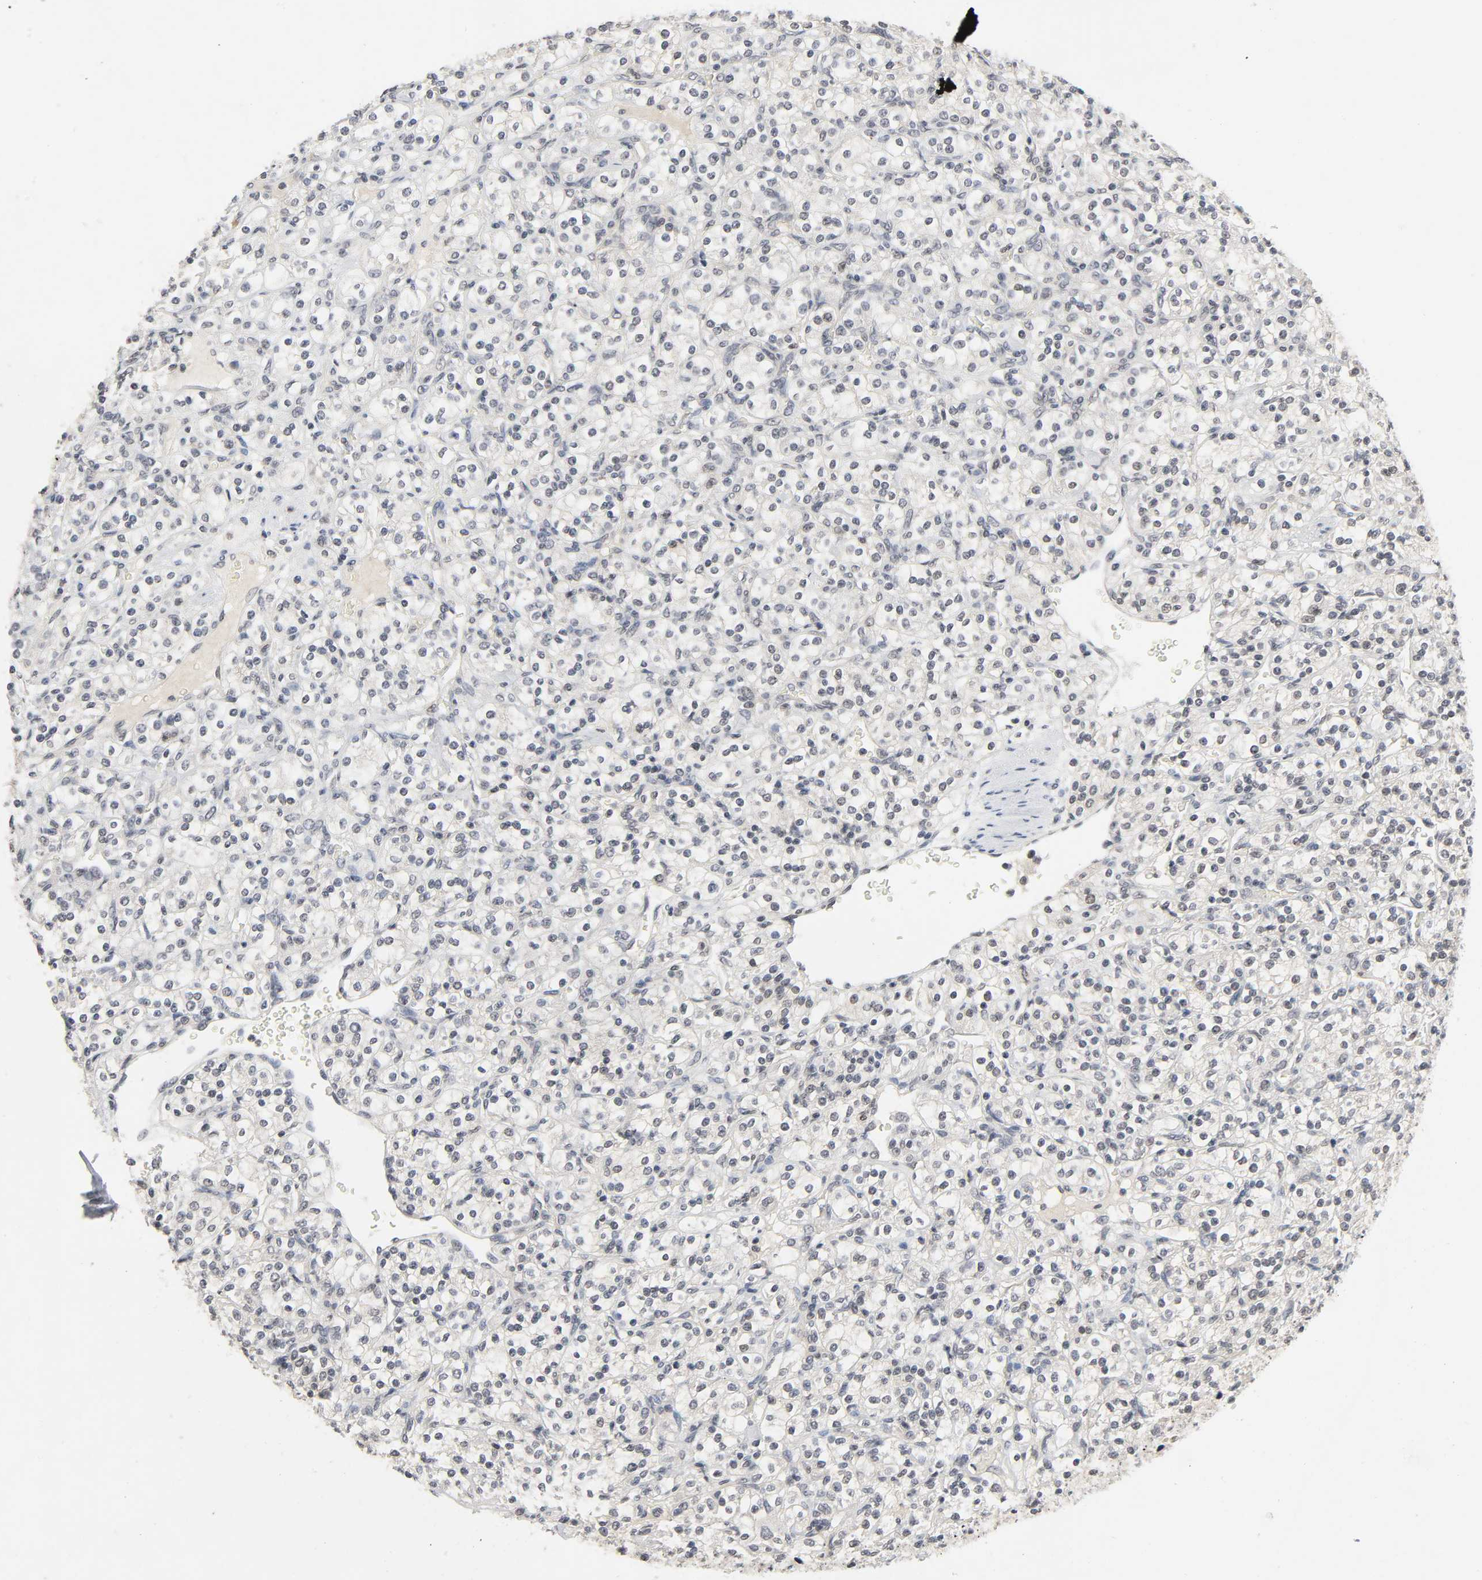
{"staining": {"intensity": "negative", "quantity": "none", "location": "none"}, "tissue": "renal cancer", "cell_type": "Tumor cells", "image_type": "cancer", "snomed": [{"axis": "morphology", "description": "Adenocarcinoma, NOS"}, {"axis": "topography", "description": "Kidney"}], "caption": "Protein analysis of renal cancer (adenocarcinoma) reveals no significant positivity in tumor cells.", "gene": "MAPKAPK5", "patient": {"sex": "male", "age": 77}}